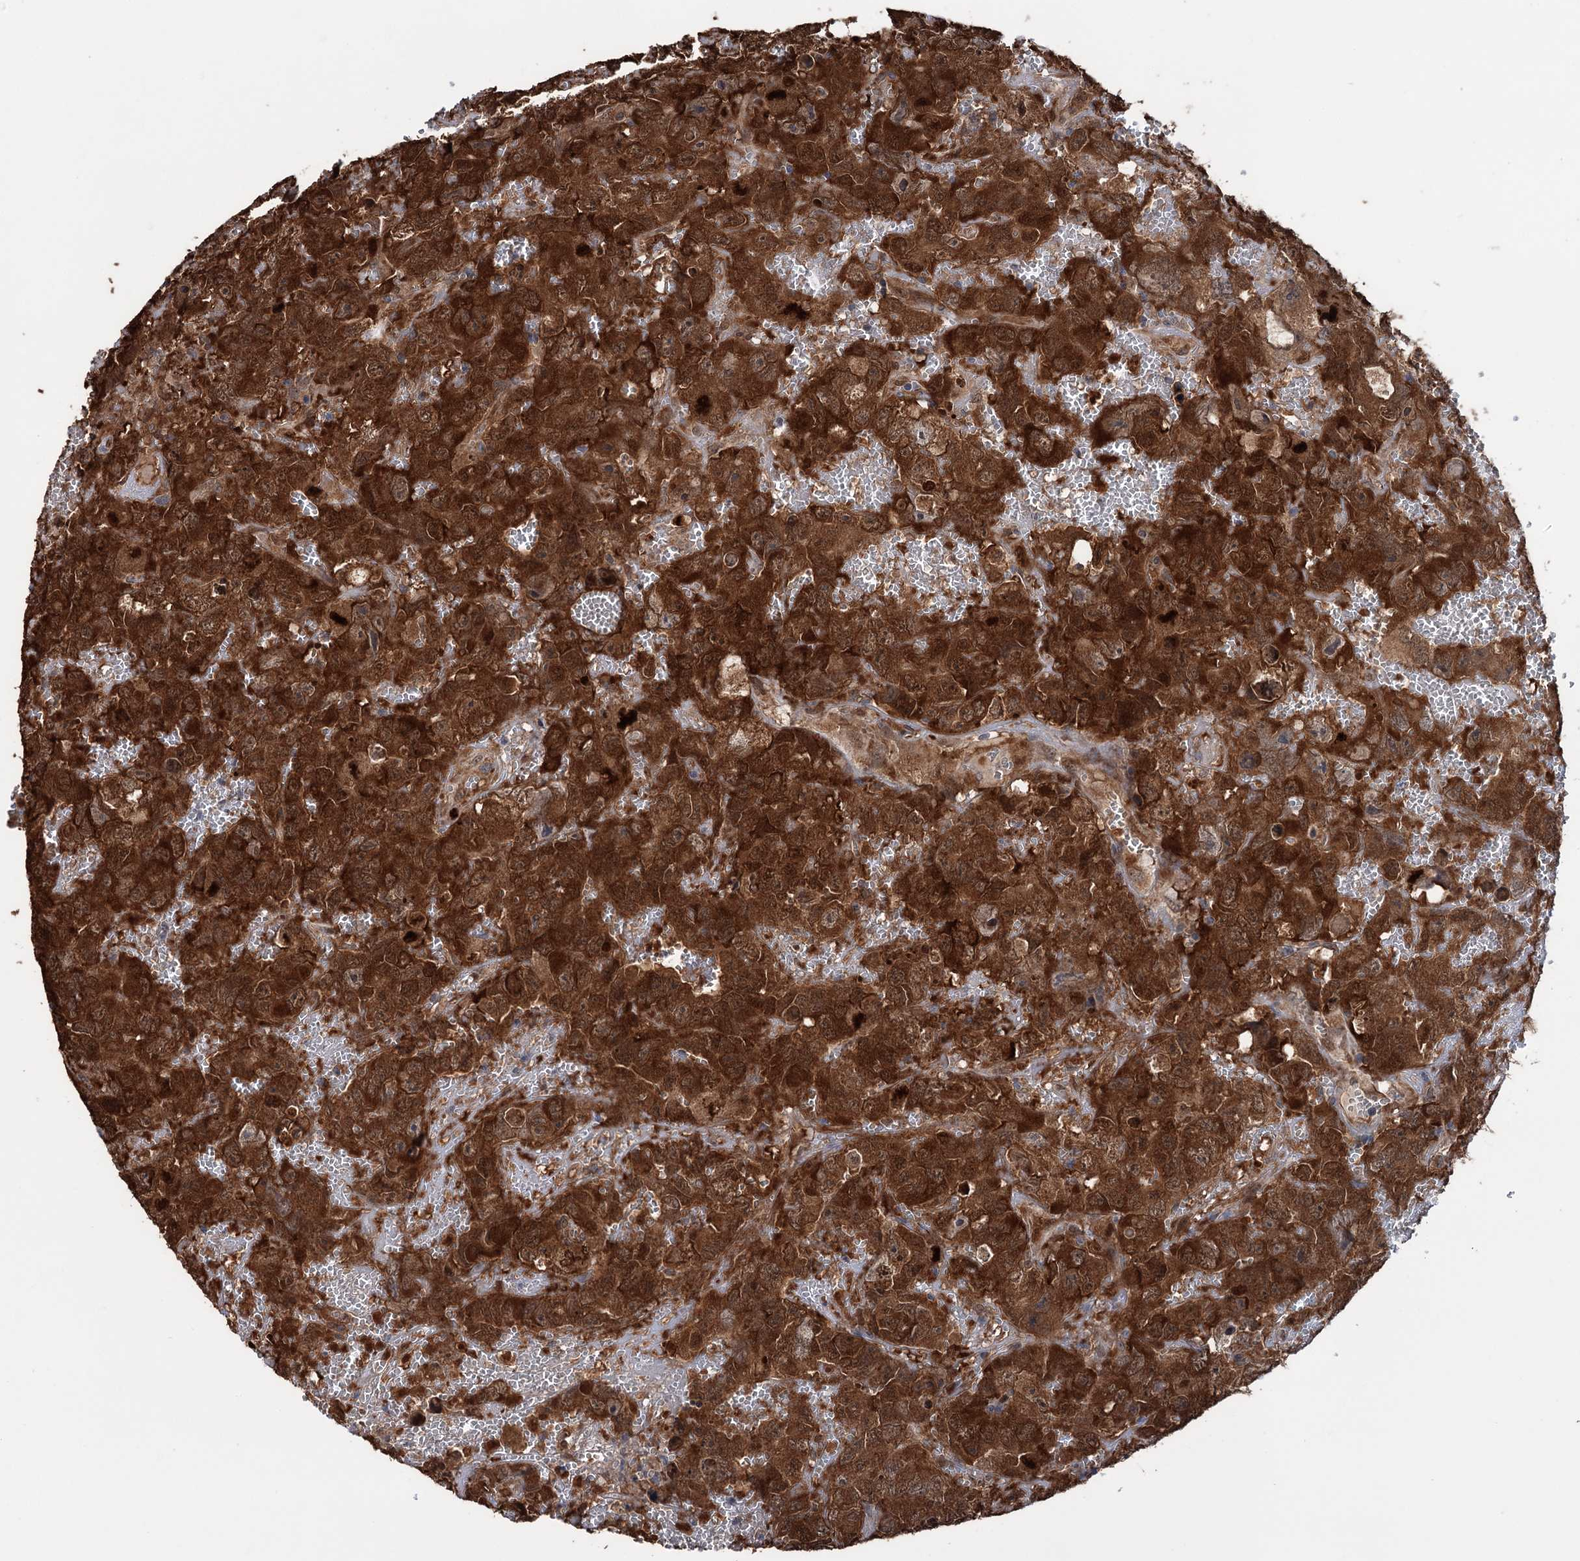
{"staining": {"intensity": "strong", "quantity": ">75%", "location": "cytoplasmic/membranous,nuclear"}, "tissue": "testis cancer", "cell_type": "Tumor cells", "image_type": "cancer", "snomed": [{"axis": "morphology", "description": "Carcinoma, Embryonal, NOS"}, {"axis": "topography", "description": "Testis"}], "caption": "High-magnification brightfield microscopy of testis cancer (embryonal carcinoma) stained with DAB (3,3'-diaminobenzidine) (brown) and counterstained with hematoxylin (blue). tumor cells exhibit strong cytoplasmic/membranous and nuclear staining is identified in about>75% of cells.", "gene": "NCAPD2", "patient": {"sex": "male", "age": 45}}